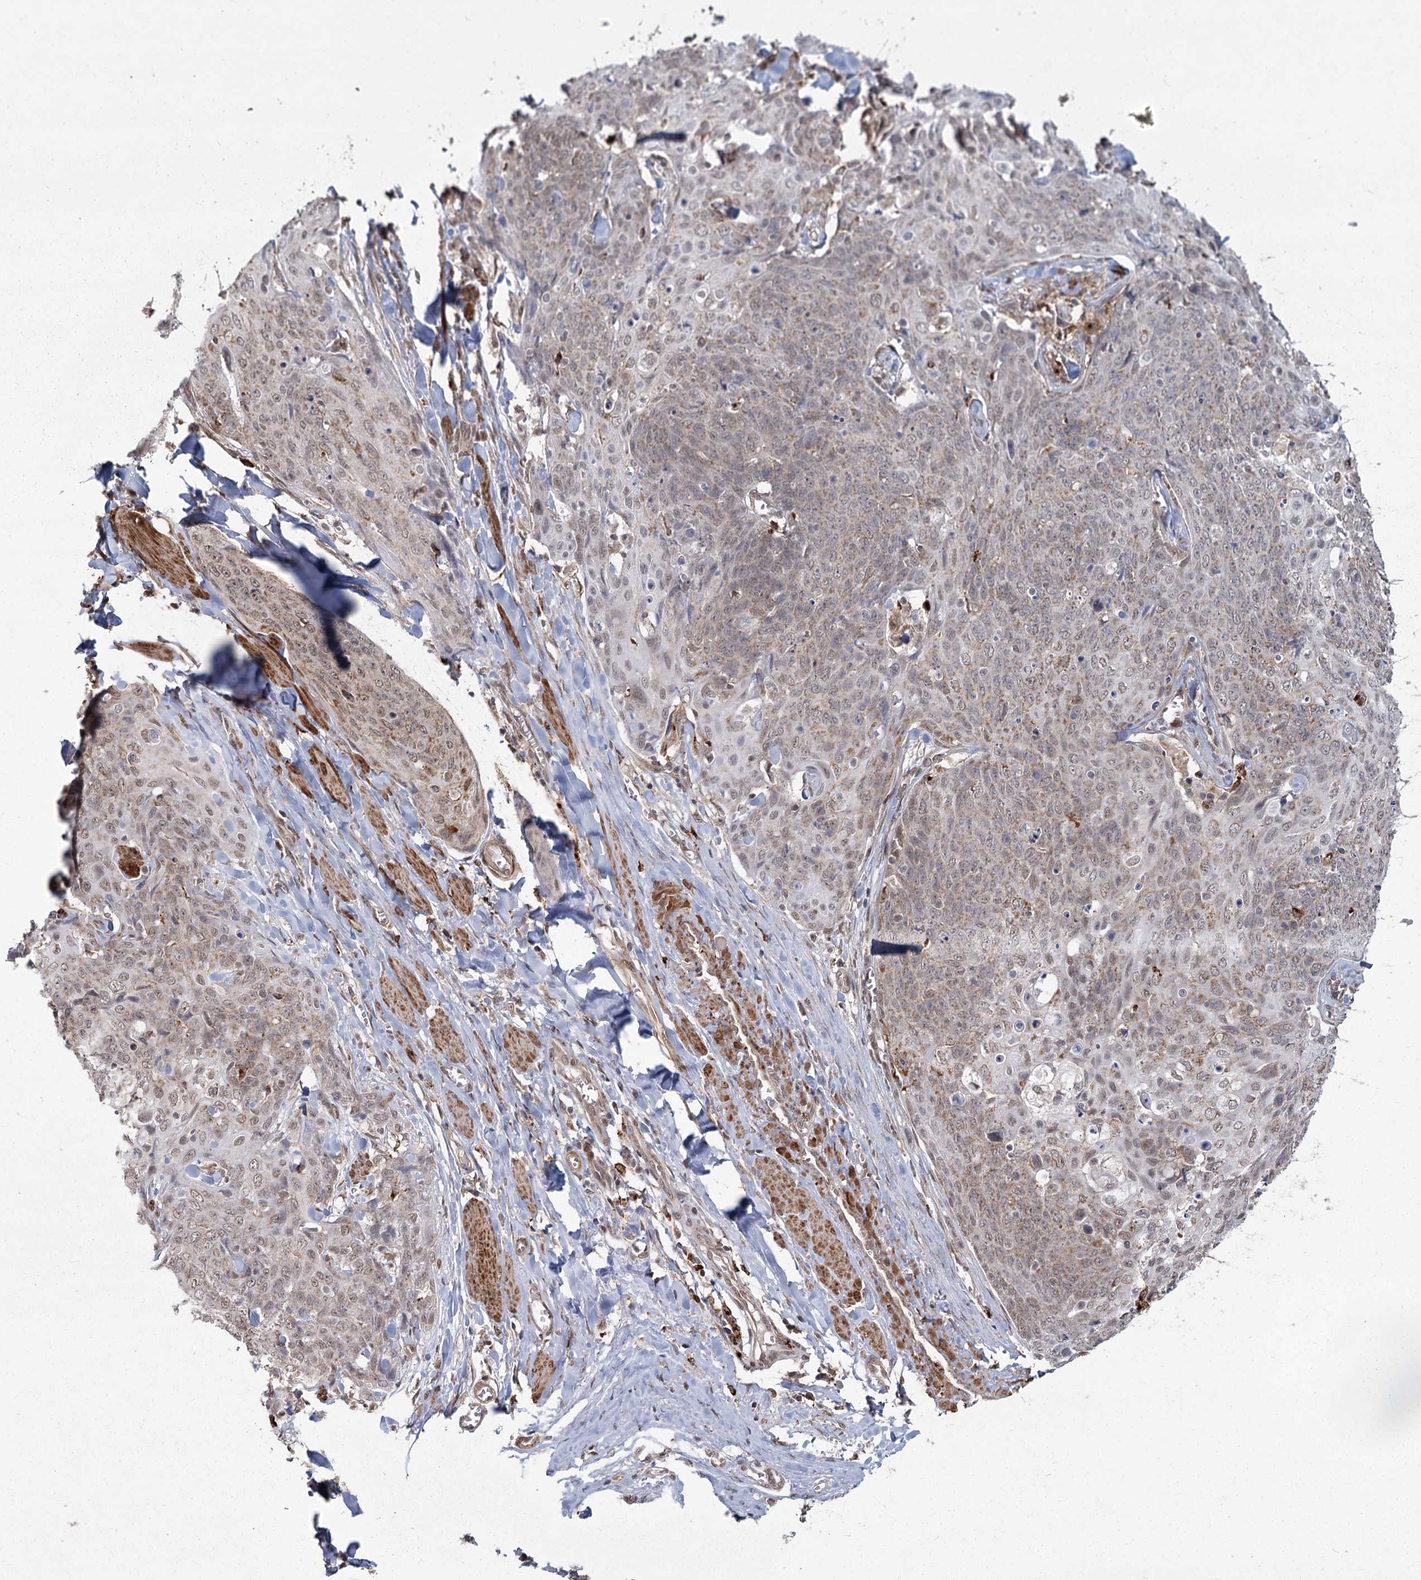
{"staining": {"intensity": "weak", "quantity": "<25%", "location": "nuclear"}, "tissue": "skin cancer", "cell_type": "Tumor cells", "image_type": "cancer", "snomed": [{"axis": "morphology", "description": "Squamous cell carcinoma, NOS"}, {"axis": "topography", "description": "Skin"}, {"axis": "topography", "description": "Vulva"}], "caption": "IHC of skin cancer (squamous cell carcinoma) demonstrates no staining in tumor cells.", "gene": "ZCCHC24", "patient": {"sex": "female", "age": 85}}